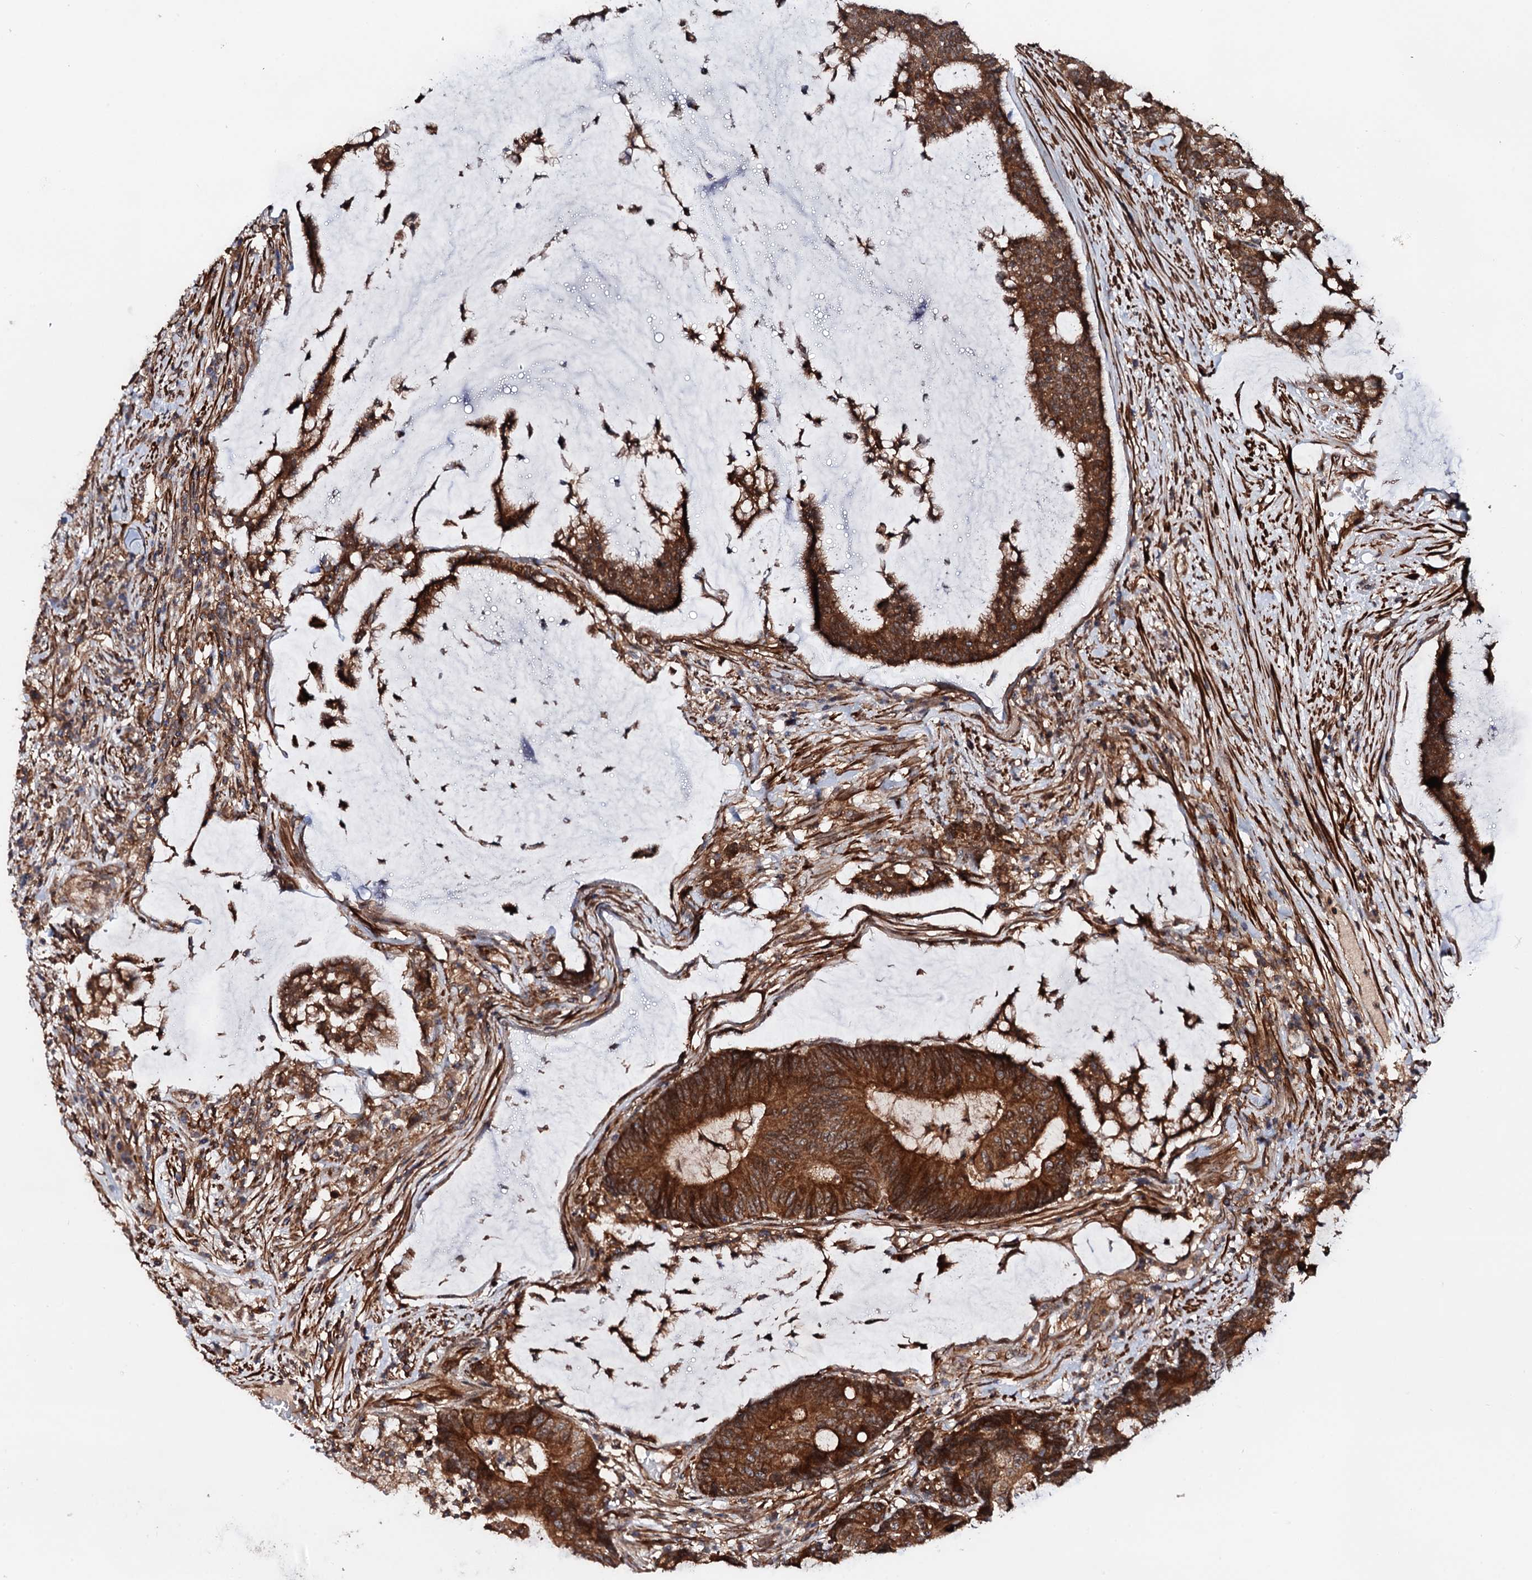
{"staining": {"intensity": "strong", "quantity": ">75%", "location": "cytoplasmic/membranous"}, "tissue": "colorectal cancer", "cell_type": "Tumor cells", "image_type": "cancer", "snomed": [{"axis": "morphology", "description": "Adenocarcinoma, NOS"}, {"axis": "topography", "description": "Colon"}], "caption": "Immunohistochemical staining of human colorectal adenocarcinoma exhibits high levels of strong cytoplasmic/membranous protein positivity in about >75% of tumor cells.", "gene": "BORA", "patient": {"sex": "female", "age": 84}}